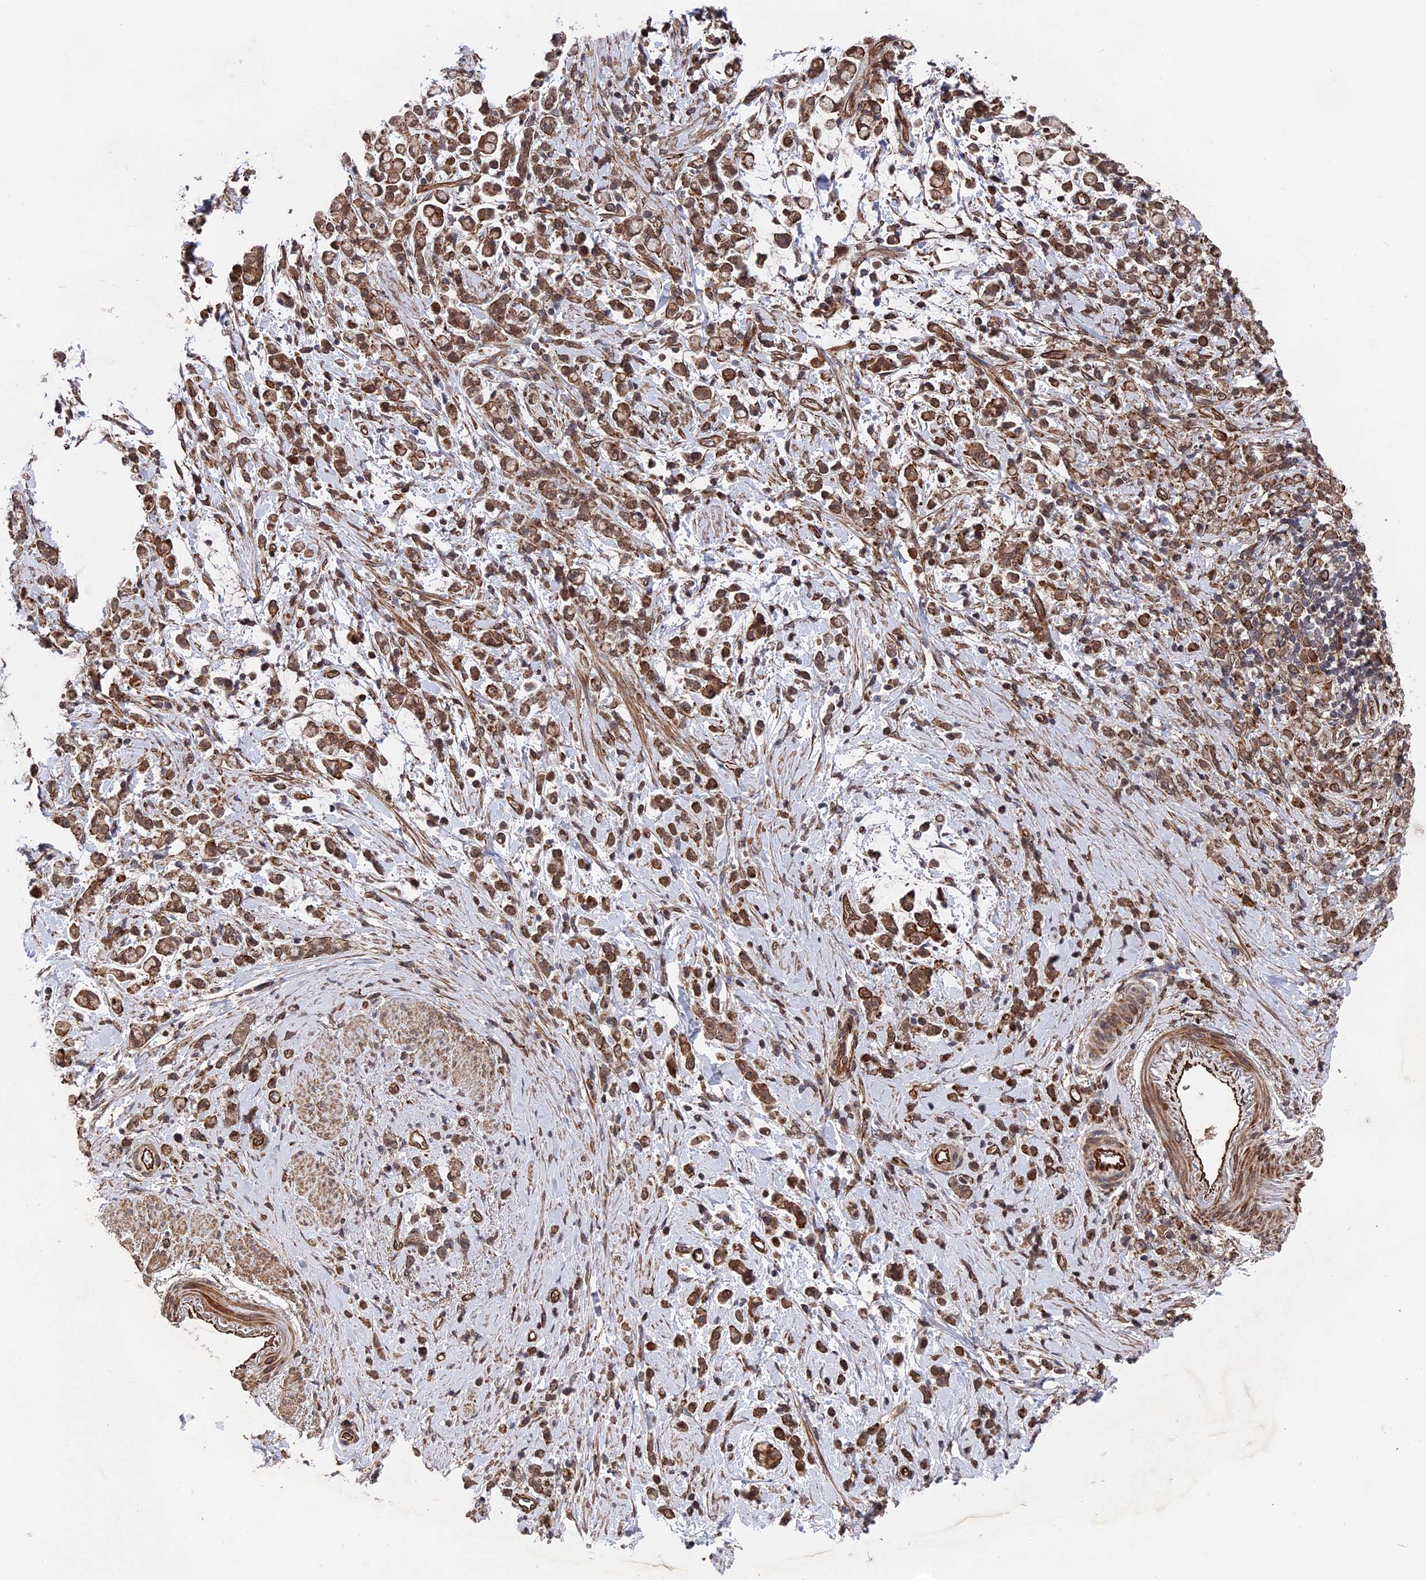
{"staining": {"intensity": "moderate", "quantity": ">75%", "location": "cytoplasmic/membranous,nuclear"}, "tissue": "stomach cancer", "cell_type": "Tumor cells", "image_type": "cancer", "snomed": [{"axis": "morphology", "description": "Adenocarcinoma, NOS"}, {"axis": "topography", "description": "Stomach"}], "caption": "Moderate cytoplasmic/membranous and nuclear protein staining is present in approximately >75% of tumor cells in stomach adenocarcinoma.", "gene": "NOSIP", "patient": {"sex": "female", "age": 60}}